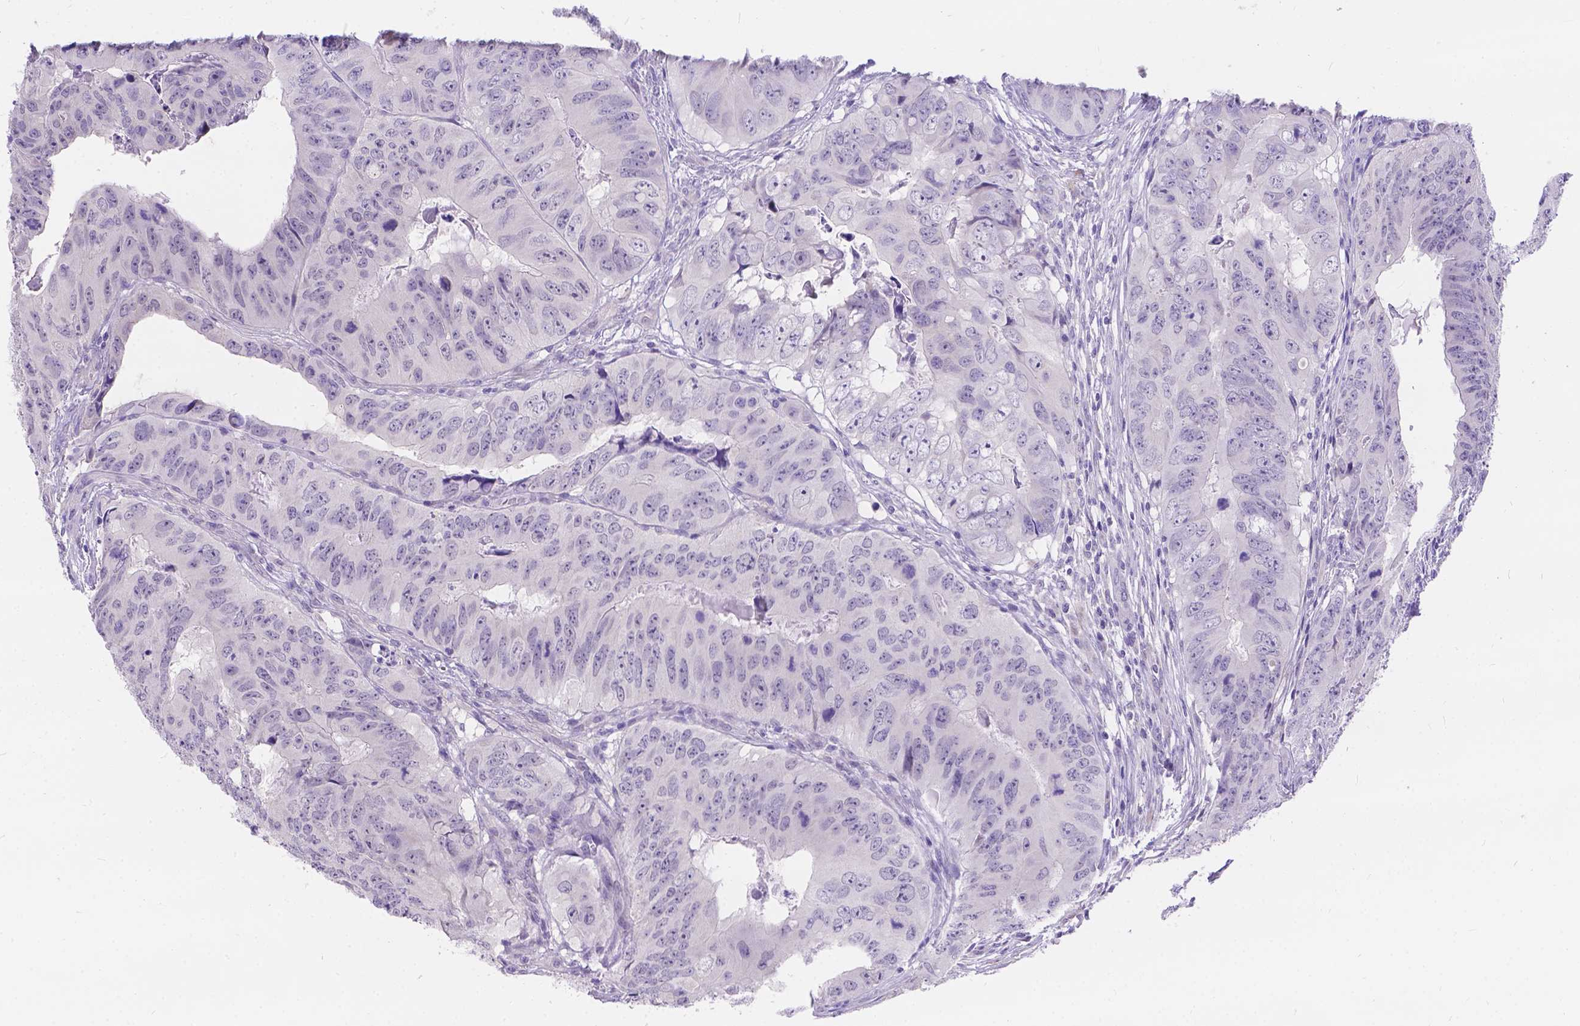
{"staining": {"intensity": "negative", "quantity": "none", "location": "none"}, "tissue": "colorectal cancer", "cell_type": "Tumor cells", "image_type": "cancer", "snomed": [{"axis": "morphology", "description": "Adenocarcinoma, NOS"}, {"axis": "topography", "description": "Colon"}], "caption": "IHC photomicrograph of neoplastic tissue: colorectal cancer stained with DAB (3,3'-diaminobenzidine) demonstrates no significant protein expression in tumor cells.", "gene": "DLEC1", "patient": {"sex": "male", "age": 79}}